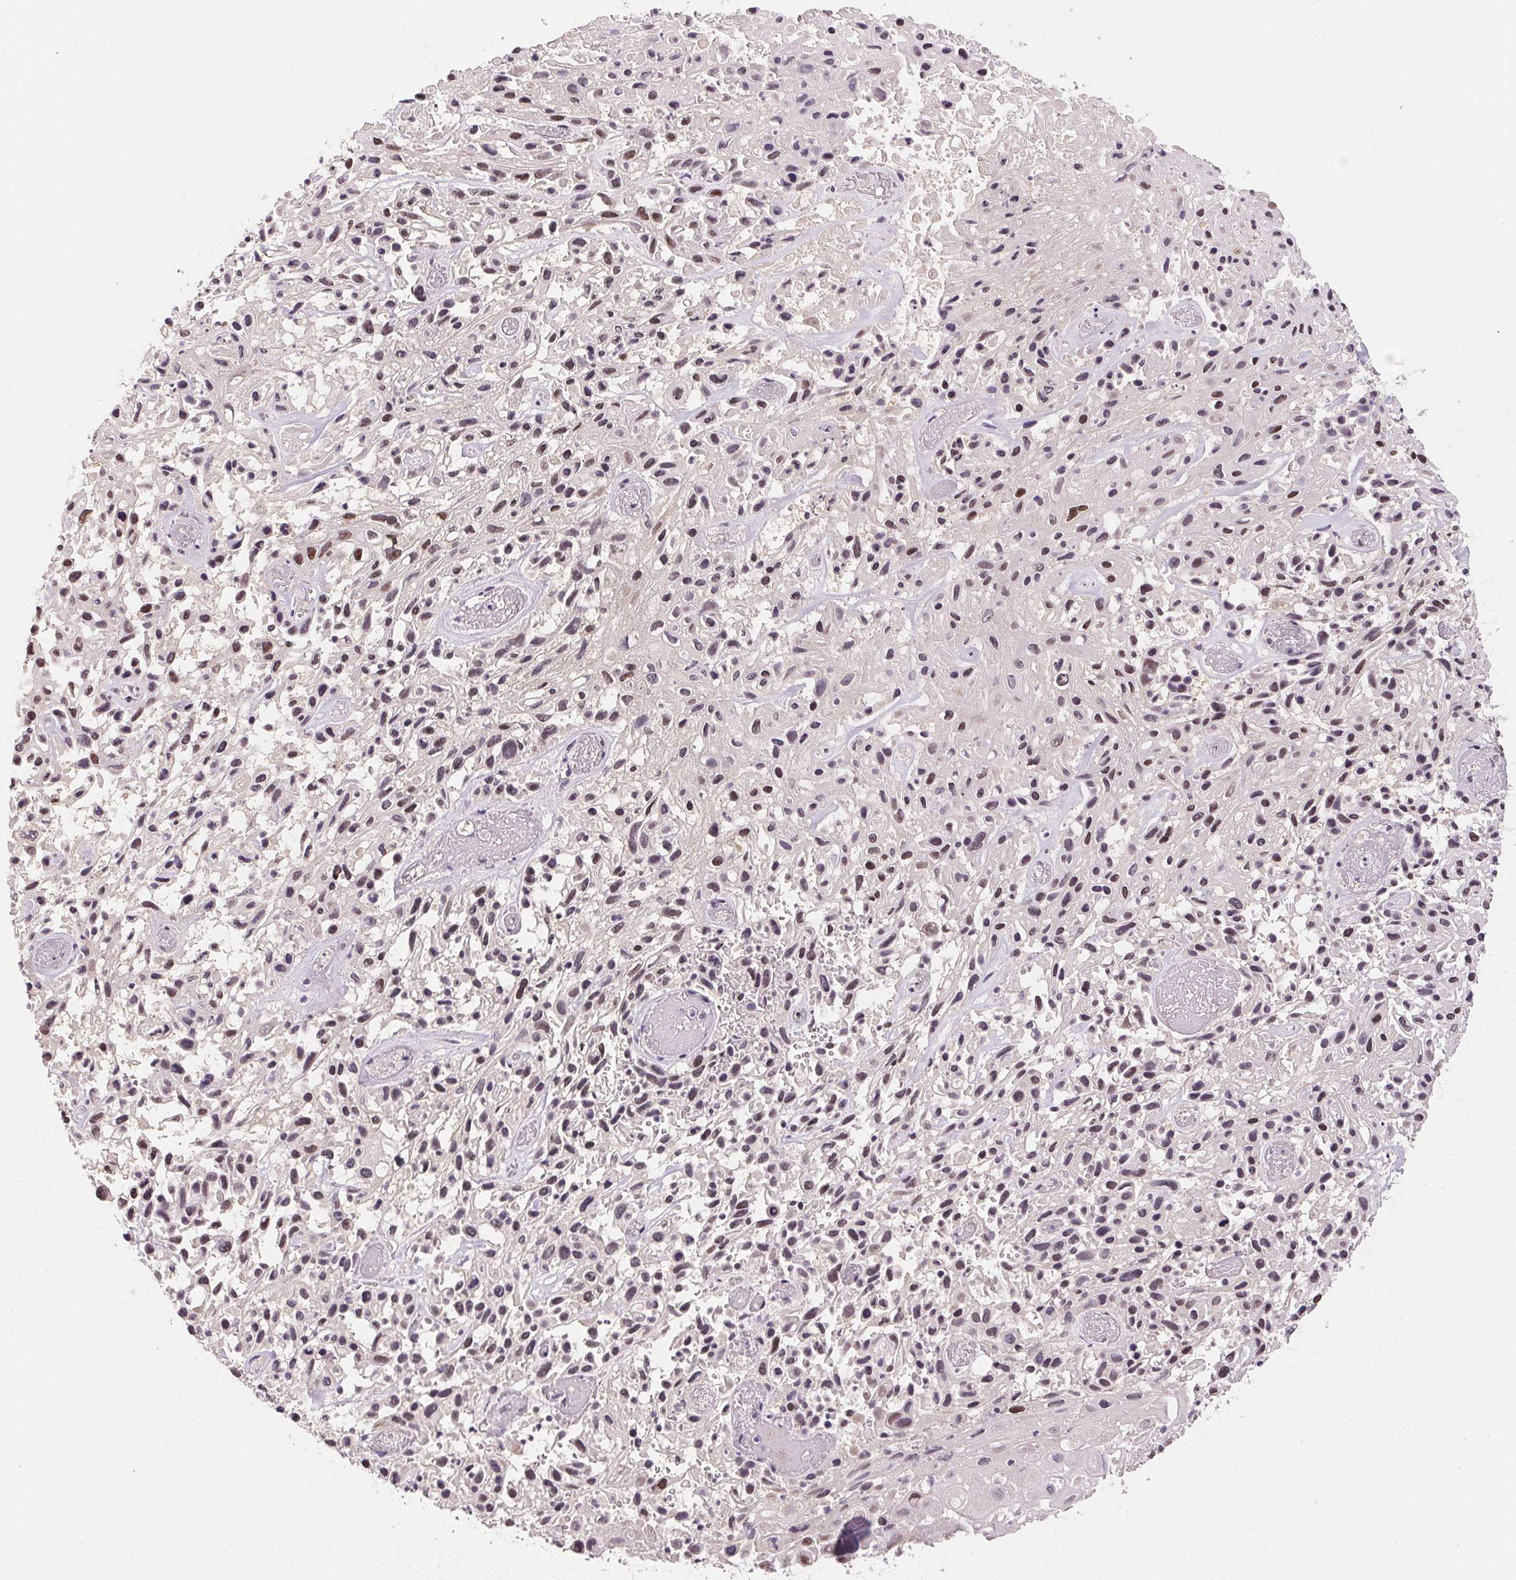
{"staining": {"intensity": "negative", "quantity": "none", "location": "none"}, "tissue": "skin cancer", "cell_type": "Tumor cells", "image_type": "cancer", "snomed": [{"axis": "morphology", "description": "Squamous cell carcinoma, NOS"}, {"axis": "topography", "description": "Skin"}], "caption": "Tumor cells show no significant protein staining in skin cancer (squamous cell carcinoma).", "gene": "POLR3G", "patient": {"sex": "male", "age": 82}}